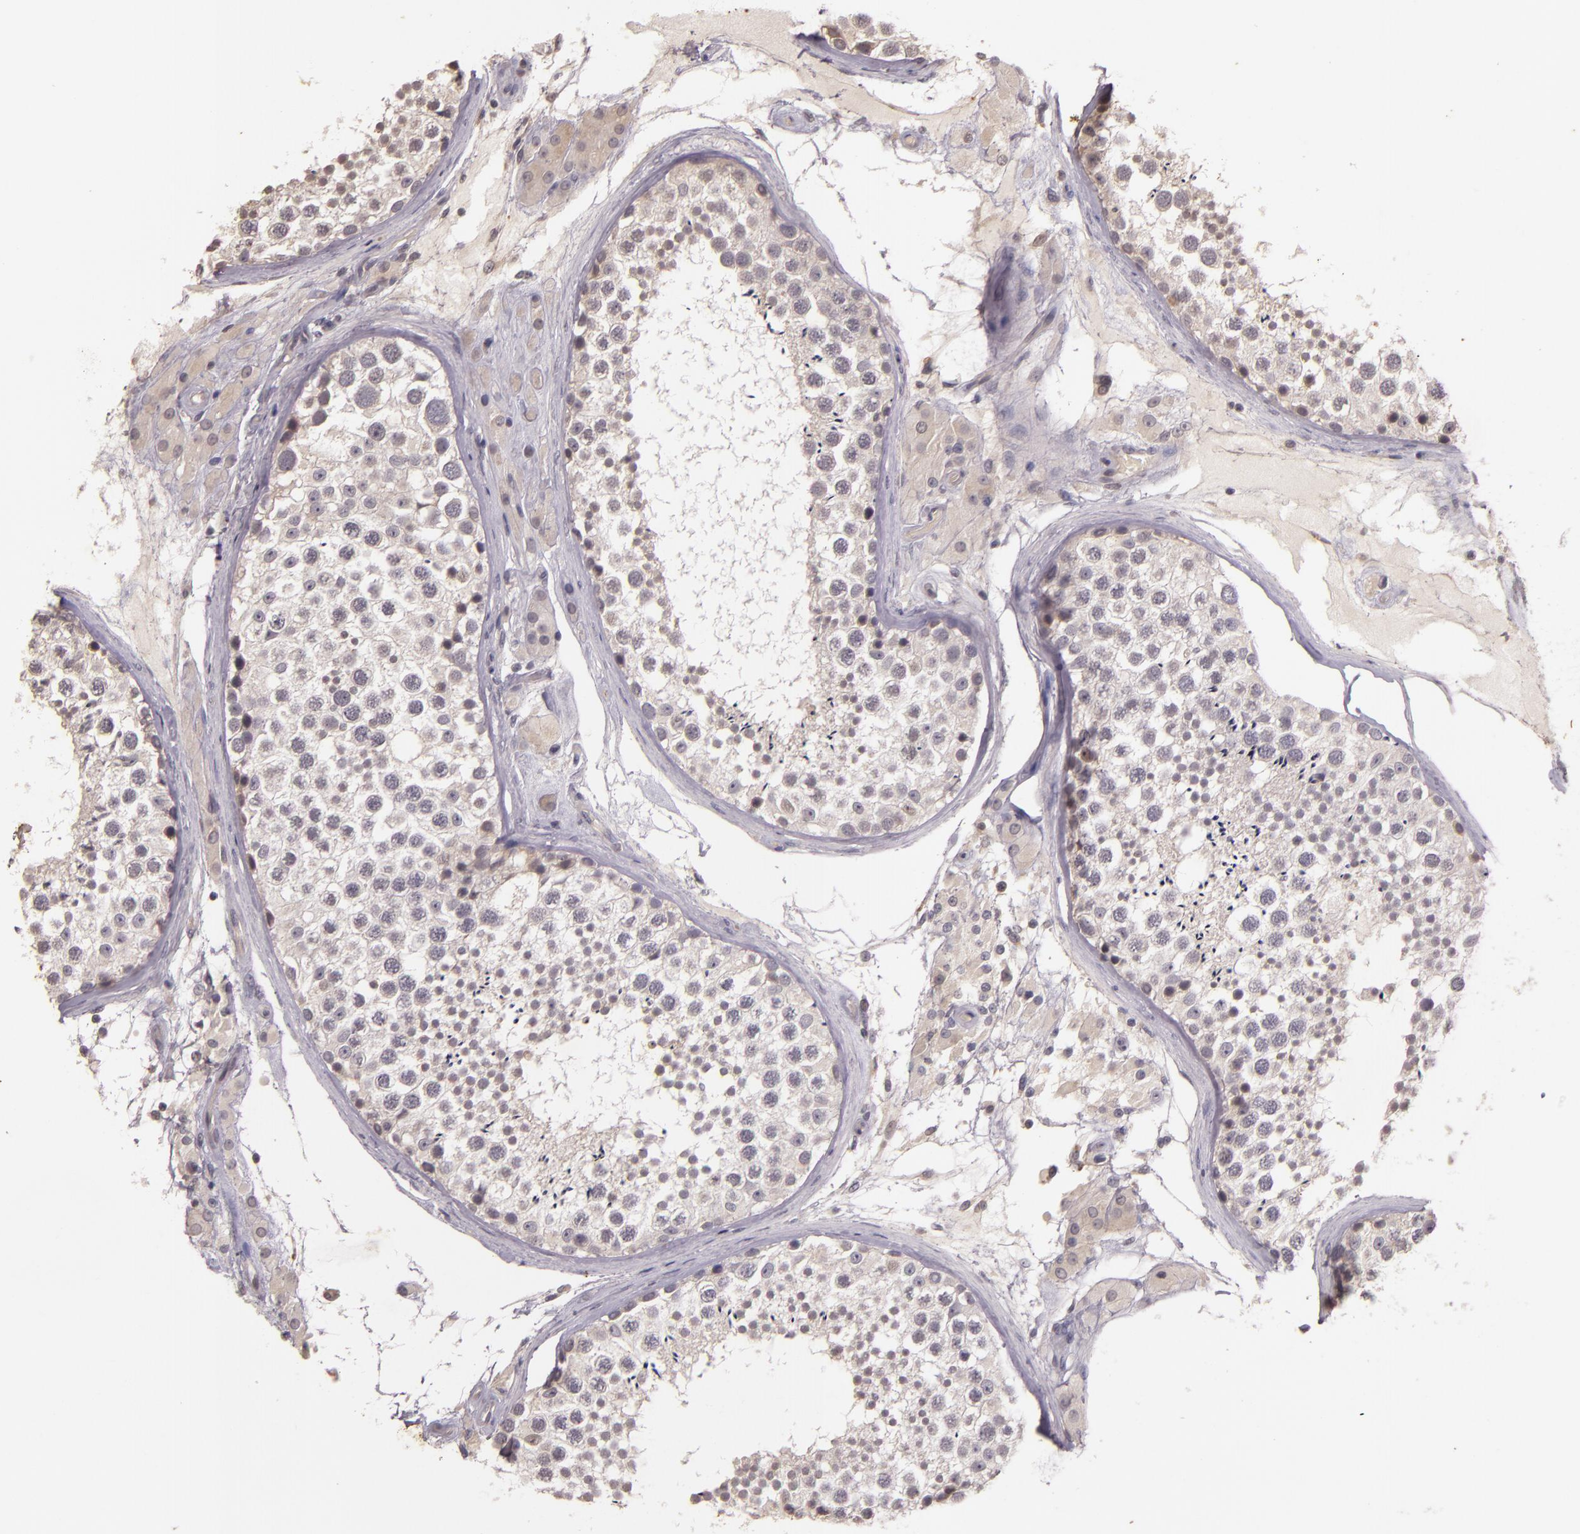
{"staining": {"intensity": "negative", "quantity": "none", "location": "none"}, "tissue": "testis", "cell_type": "Cells in seminiferous ducts", "image_type": "normal", "snomed": [{"axis": "morphology", "description": "Normal tissue, NOS"}, {"axis": "topography", "description": "Testis"}], "caption": "This photomicrograph is of unremarkable testis stained with immunohistochemistry to label a protein in brown with the nuclei are counter-stained blue. There is no positivity in cells in seminiferous ducts.", "gene": "TFF1", "patient": {"sex": "male", "age": 46}}